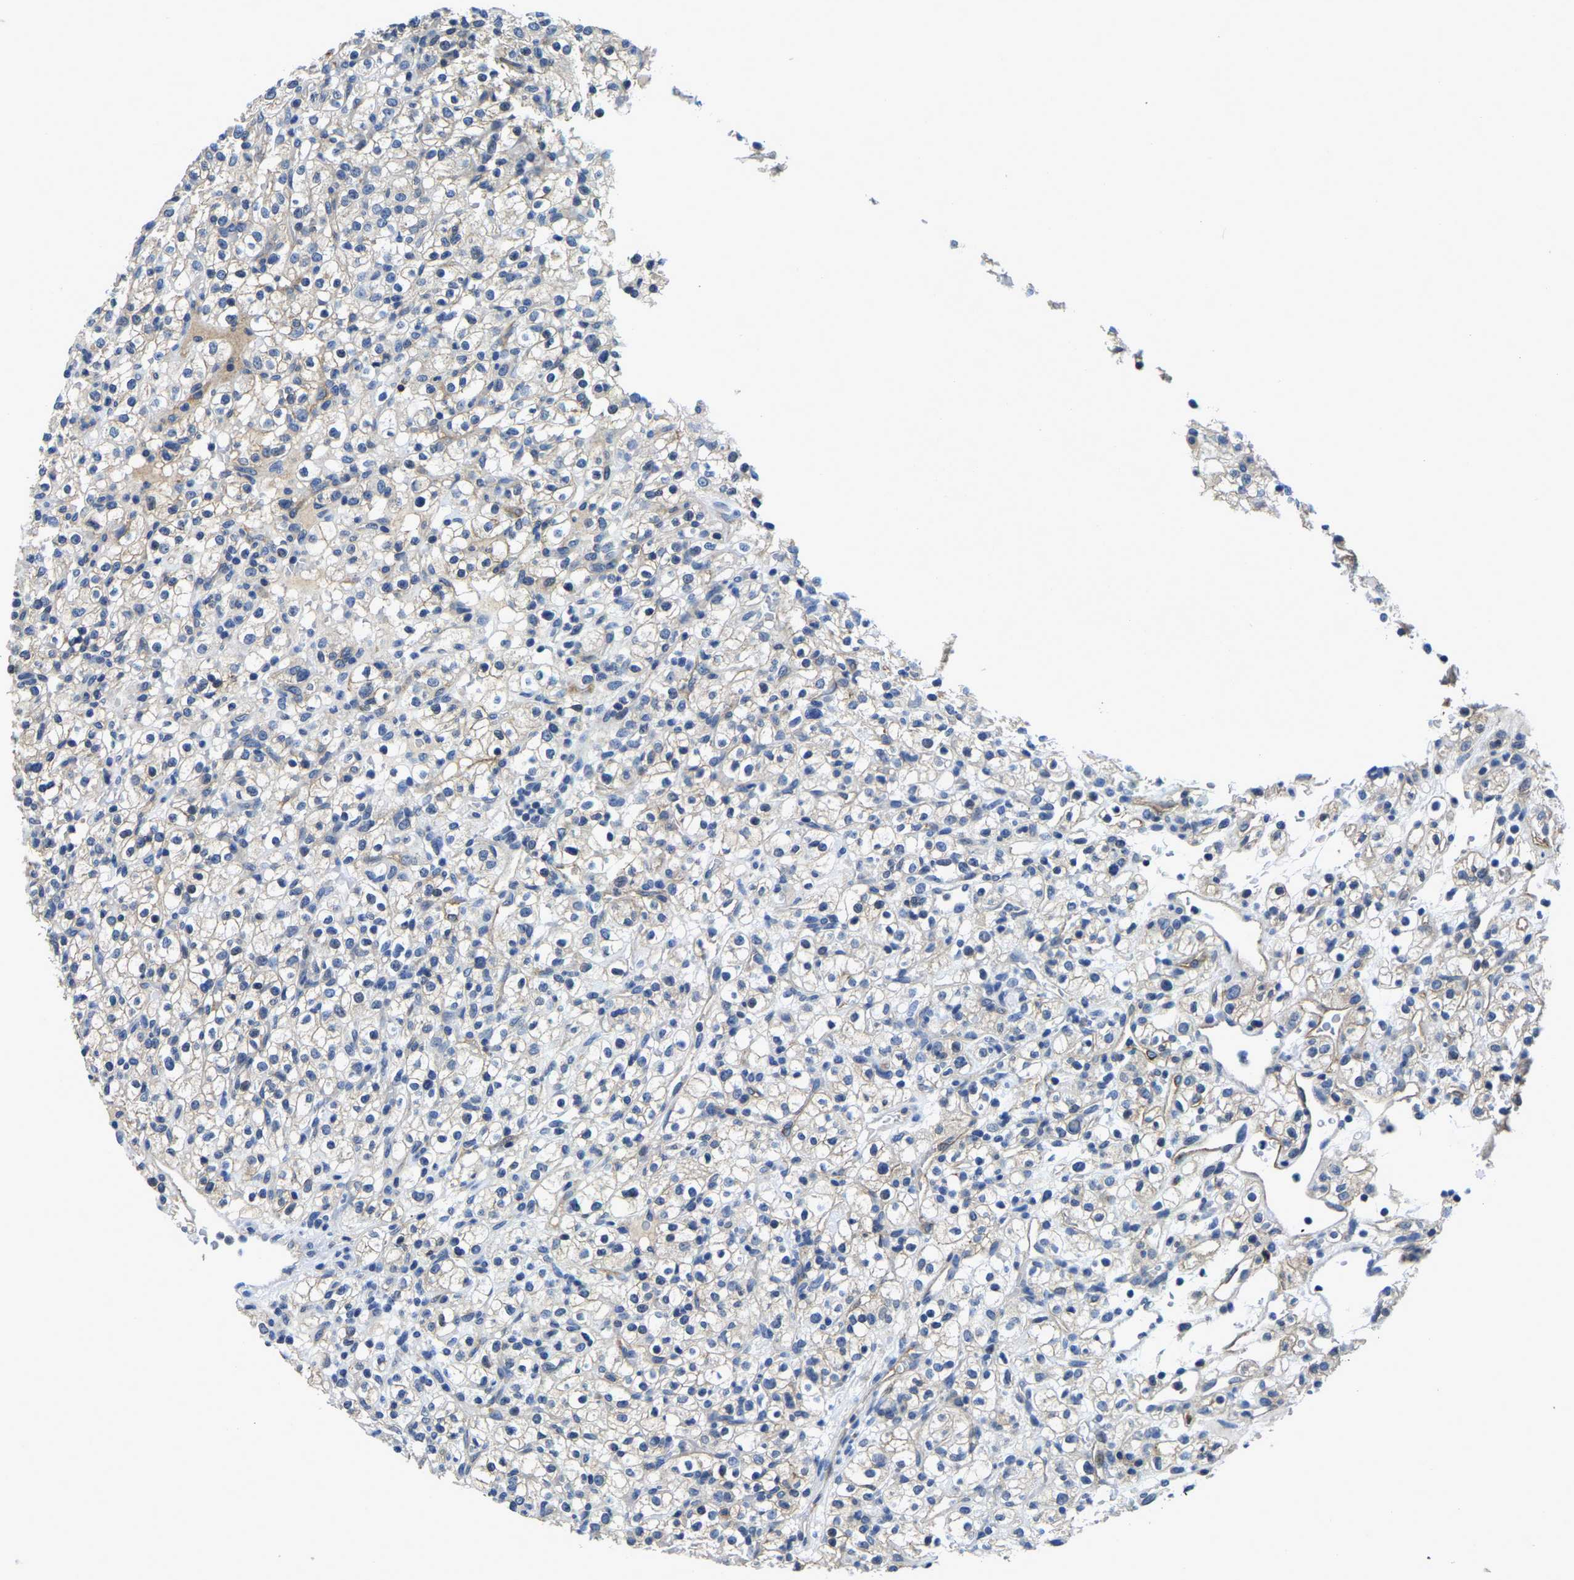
{"staining": {"intensity": "negative", "quantity": "none", "location": "none"}, "tissue": "renal cancer", "cell_type": "Tumor cells", "image_type": "cancer", "snomed": [{"axis": "morphology", "description": "Normal tissue, NOS"}, {"axis": "morphology", "description": "Adenocarcinoma, NOS"}, {"axis": "topography", "description": "Kidney"}], "caption": "A high-resolution micrograph shows immunohistochemistry (IHC) staining of renal cancer (adenocarcinoma), which reveals no significant positivity in tumor cells.", "gene": "ITGA2", "patient": {"sex": "female", "age": 72}}